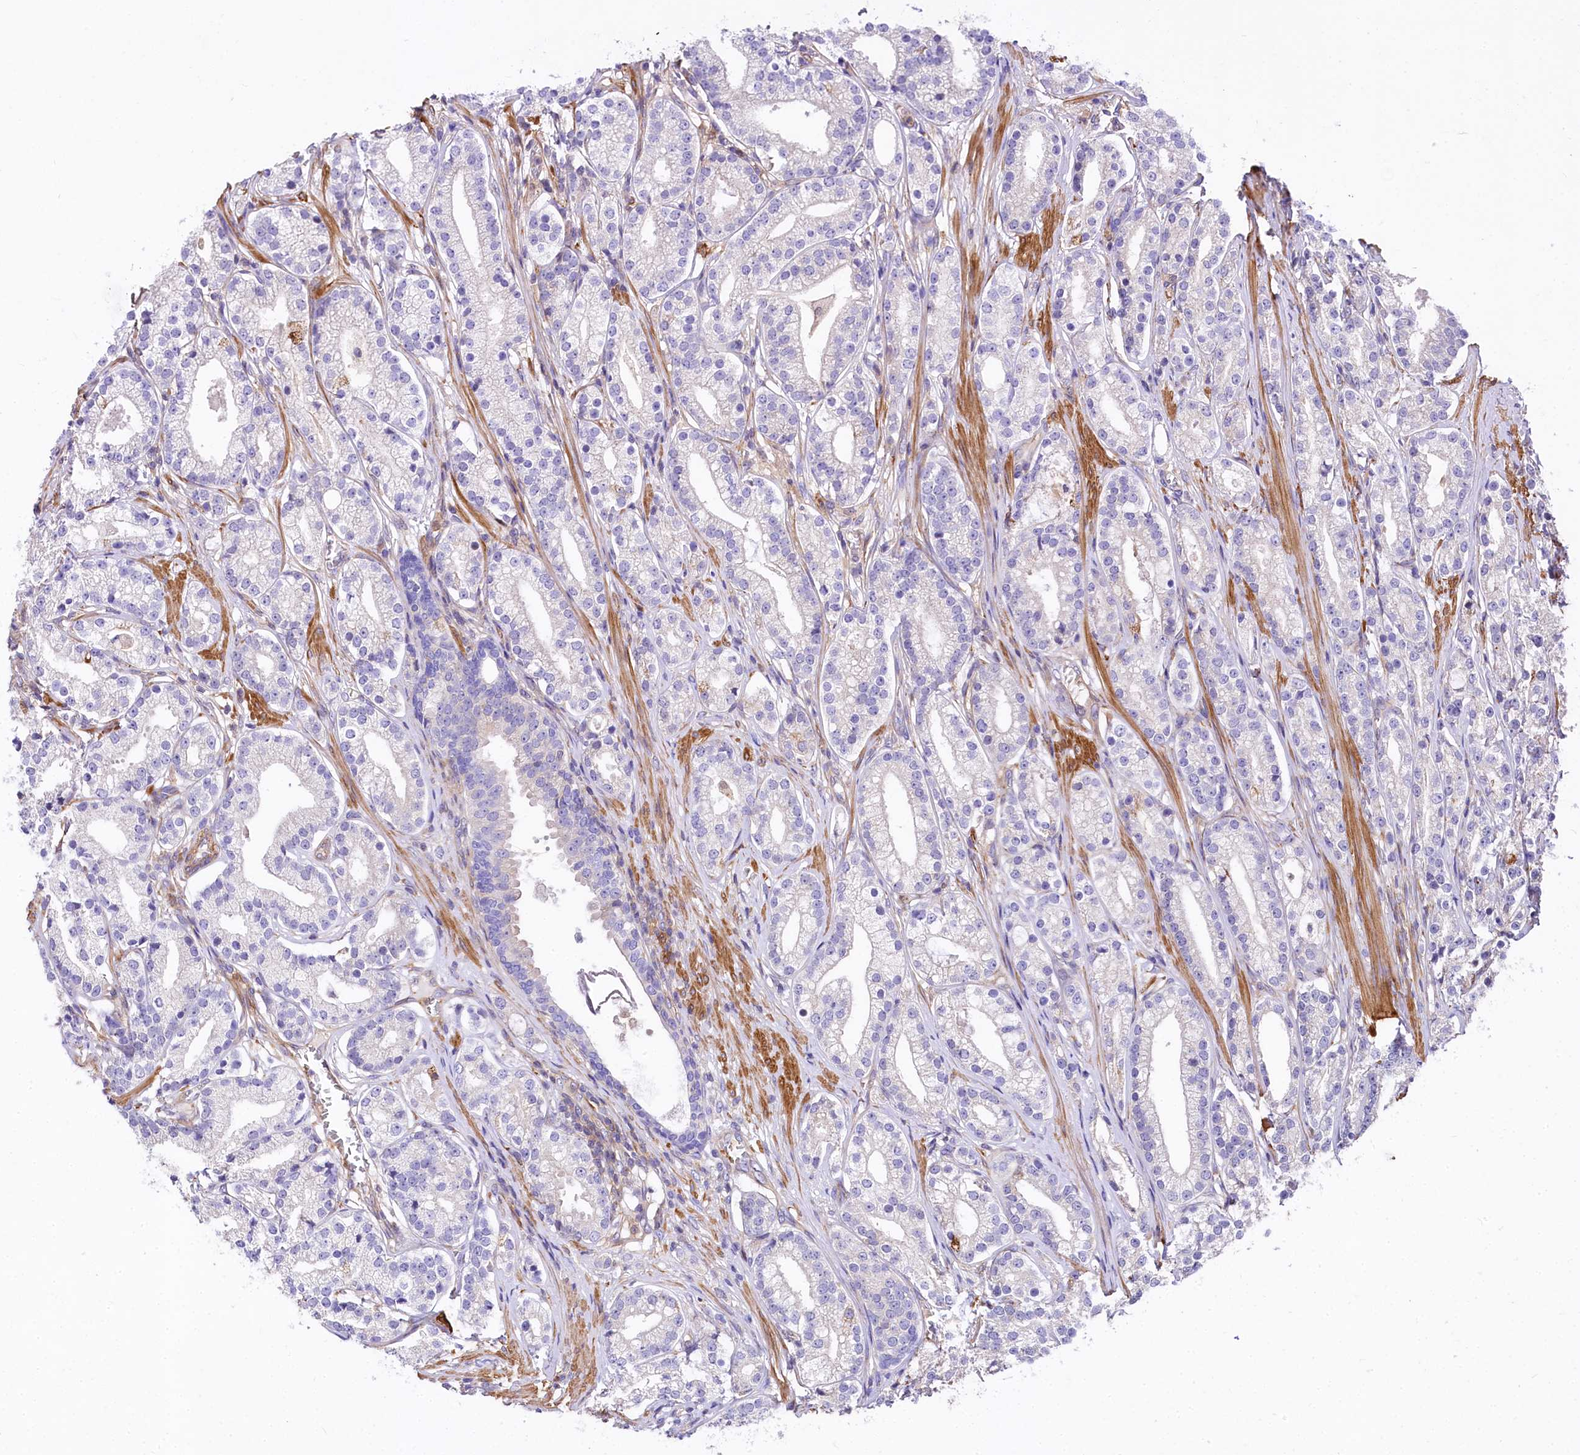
{"staining": {"intensity": "negative", "quantity": "none", "location": "none"}, "tissue": "prostate cancer", "cell_type": "Tumor cells", "image_type": "cancer", "snomed": [{"axis": "morphology", "description": "Adenocarcinoma, High grade"}, {"axis": "topography", "description": "Prostate"}], "caption": "Prostate cancer was stained to show a protein in brown. There is no significant positivity in tumor cells.", "gene": "FCHSD2", "patient": {"sex": "male", "age": 69}}